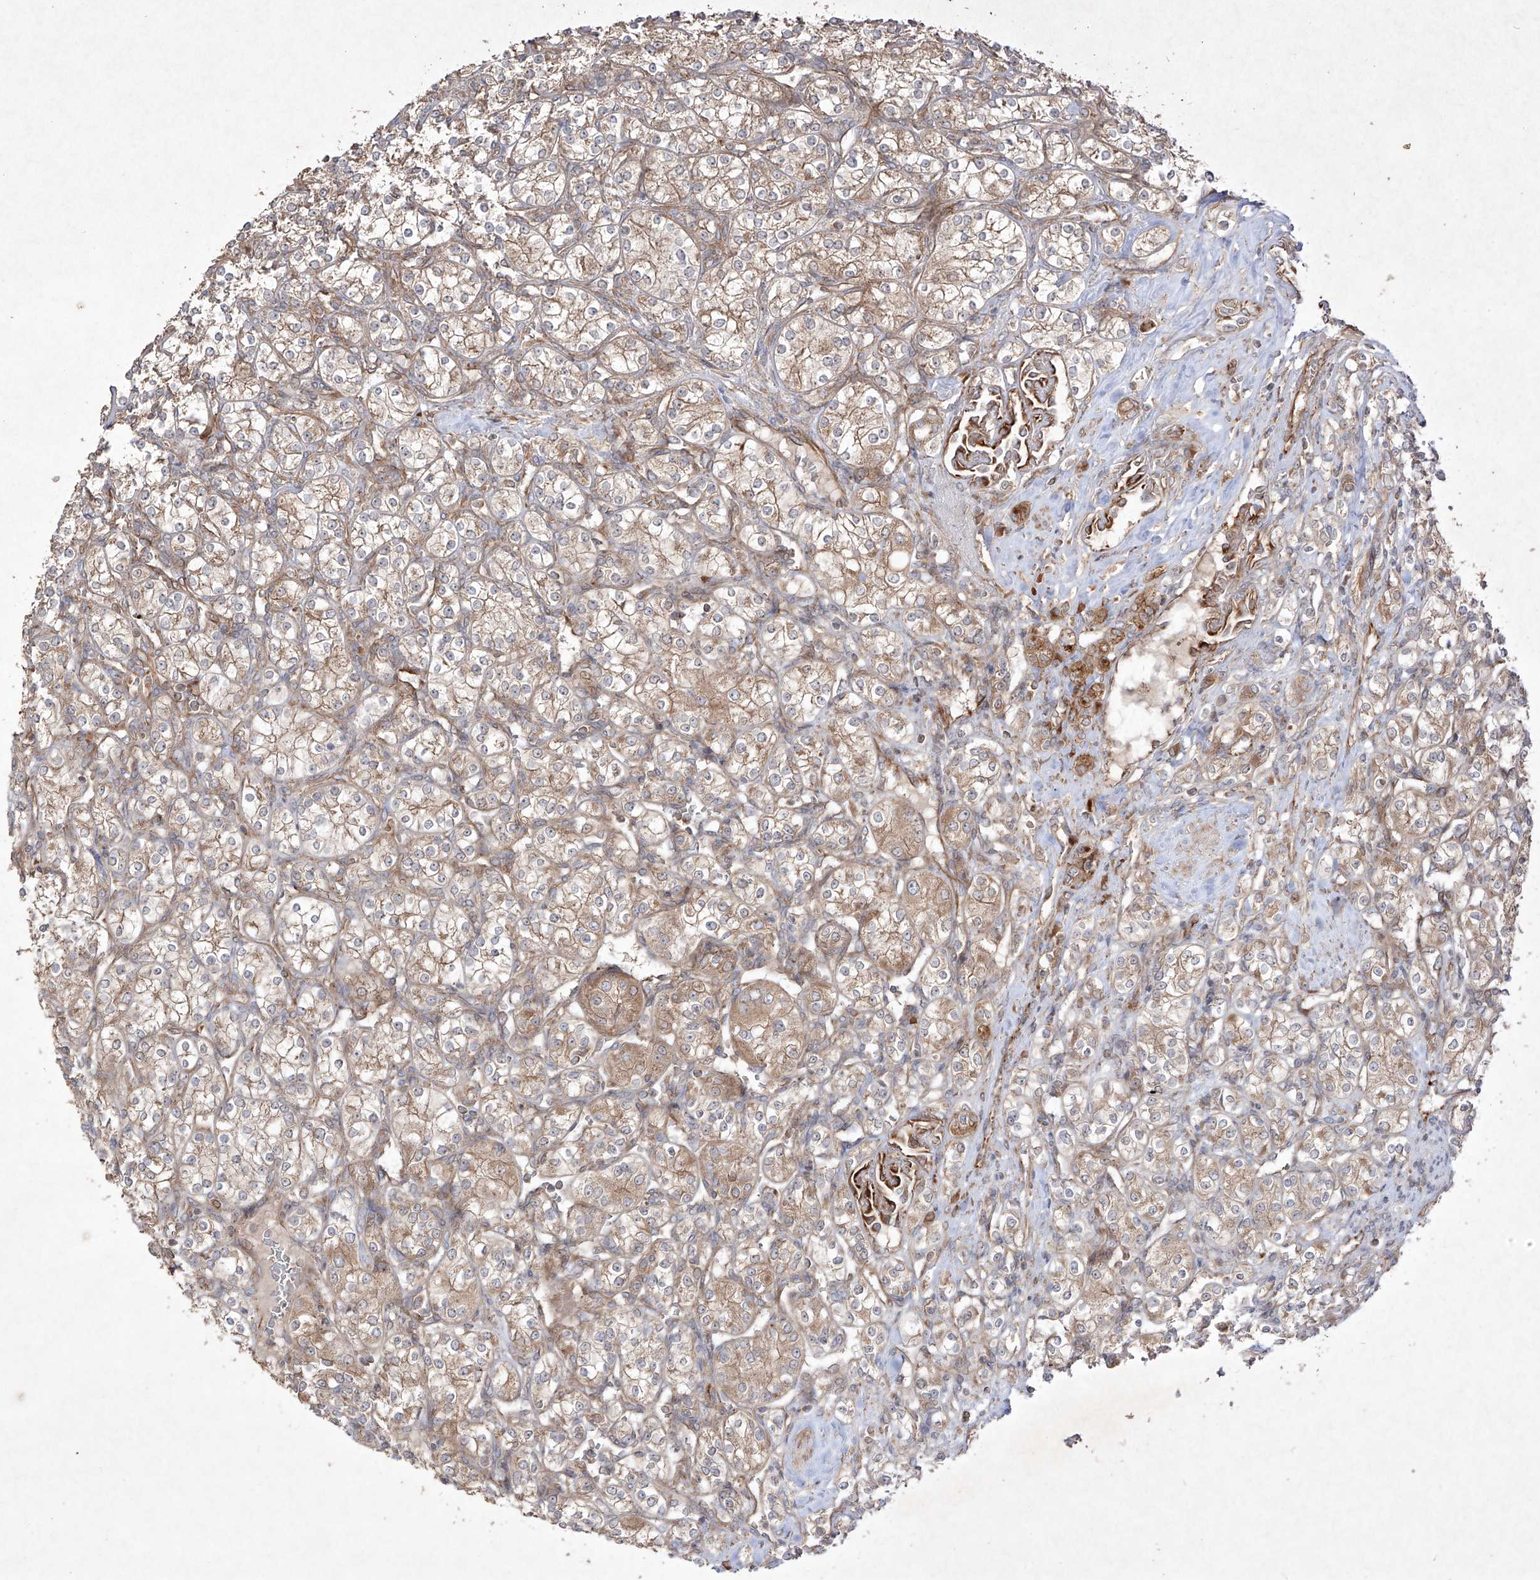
{"staining": {"intensity": "weak", "quantity": ">75%", "location": "cytoplasmic/membranous"}, "tissue": "renal cancer", "cell_type": "Tumor cells", "image_type": "cancer", "snomed": [{"axis": "morphology", "description": "Adenocarcinoma, NOS"}, {"axis": "topography", "description": "Kidney"}], "caption": "Human renal adenocarcinoma stained with a brown dye reveals weak cytoplasmic/membranous positive positivity in about >75% of tumor cells.", "gene": "YKT6", "patient": {"sex": "male", "age": 77}}